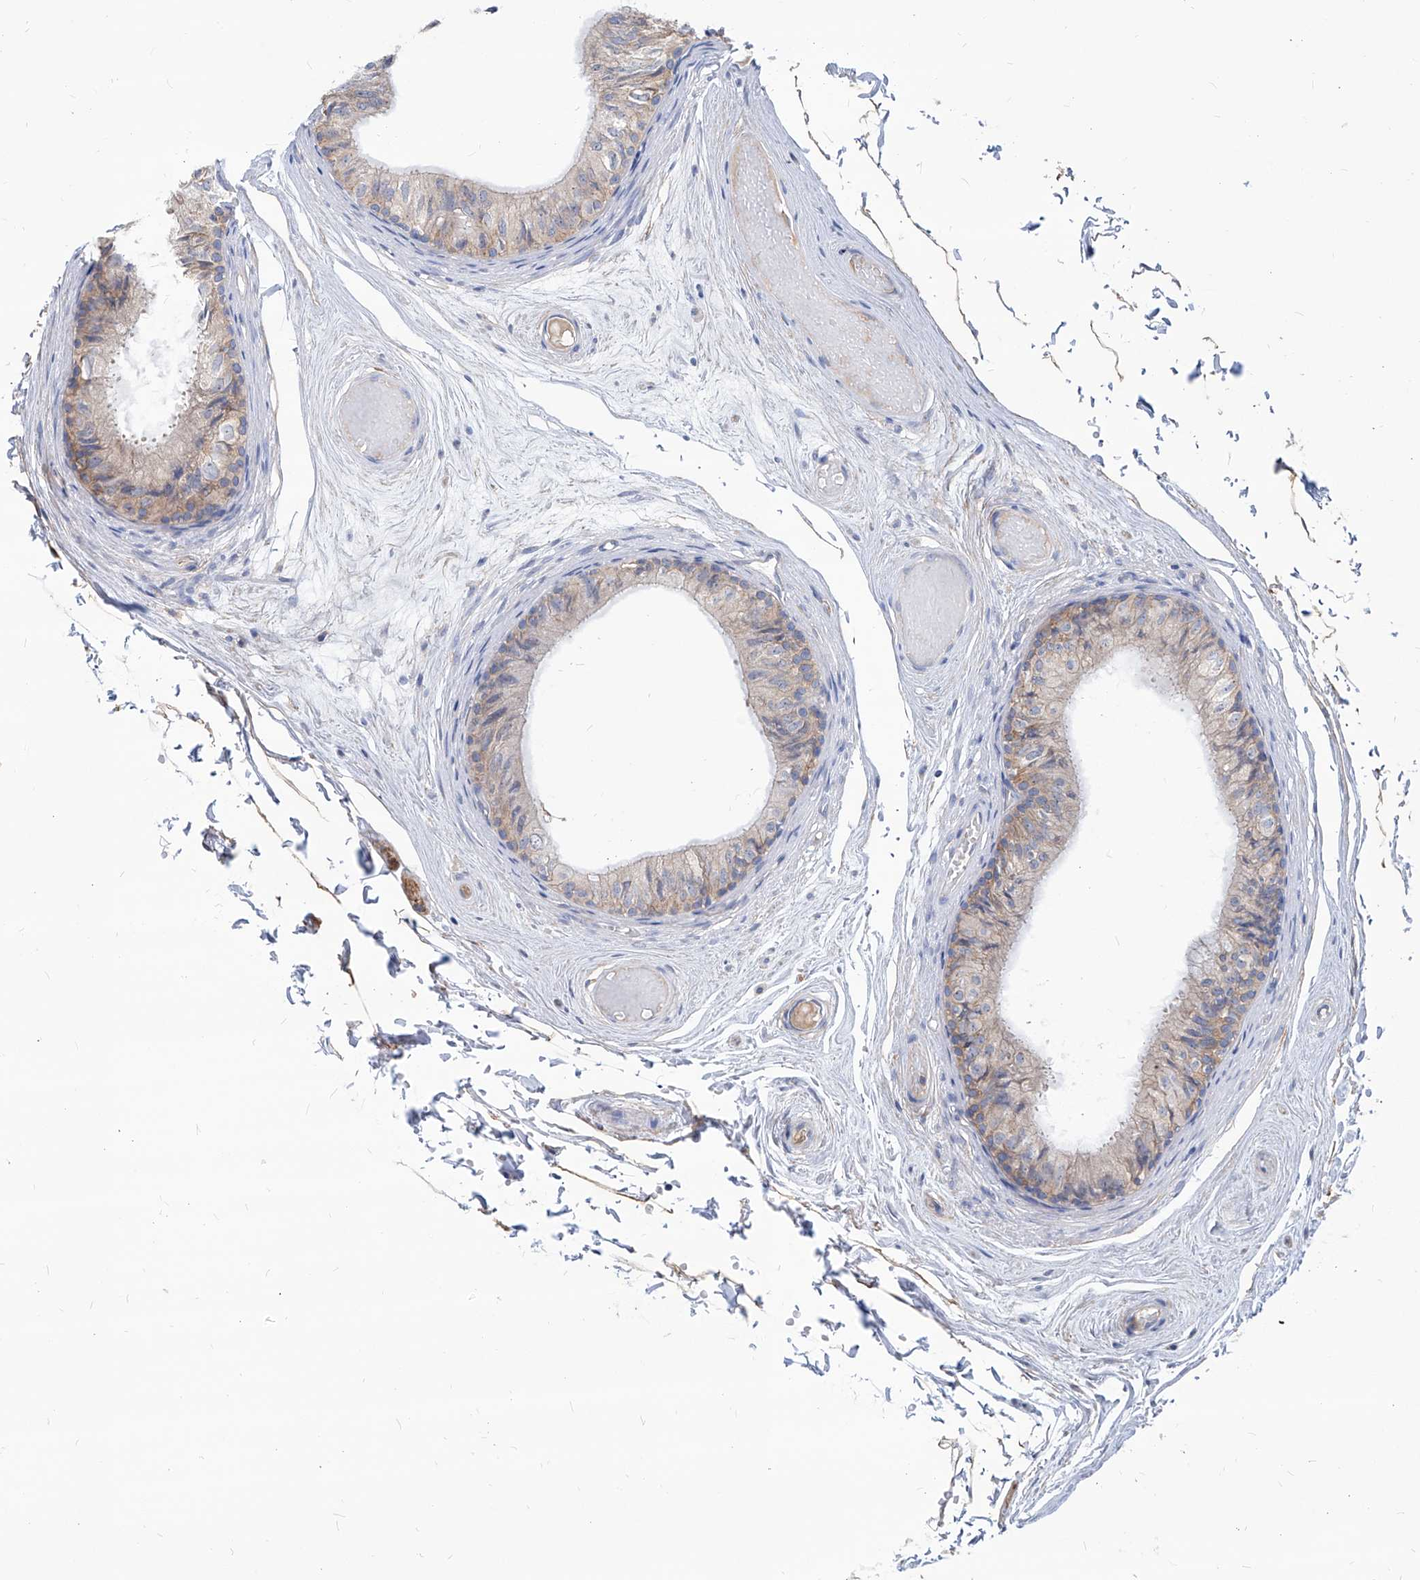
{"staining": {"intensity": "weak", "quantity": "25%-75%", "location": "cytoplasmic/membranous"}, "tissue": "epididymis", "cell_type": "Glandular cells", "image_type": "normal", "snomed": [{"axis": "morphology", "description": "Normal tissue, NOS"}, {"axis": "topography", "description": "Epididymis"}], "caption": "Glandular cells display weak cytoplasmic/membranous staining in about 25%-75% of cells in unremarkable epididymis.", "gene": "AKAP10", "patient": {"sex": "male", "age": 79}}